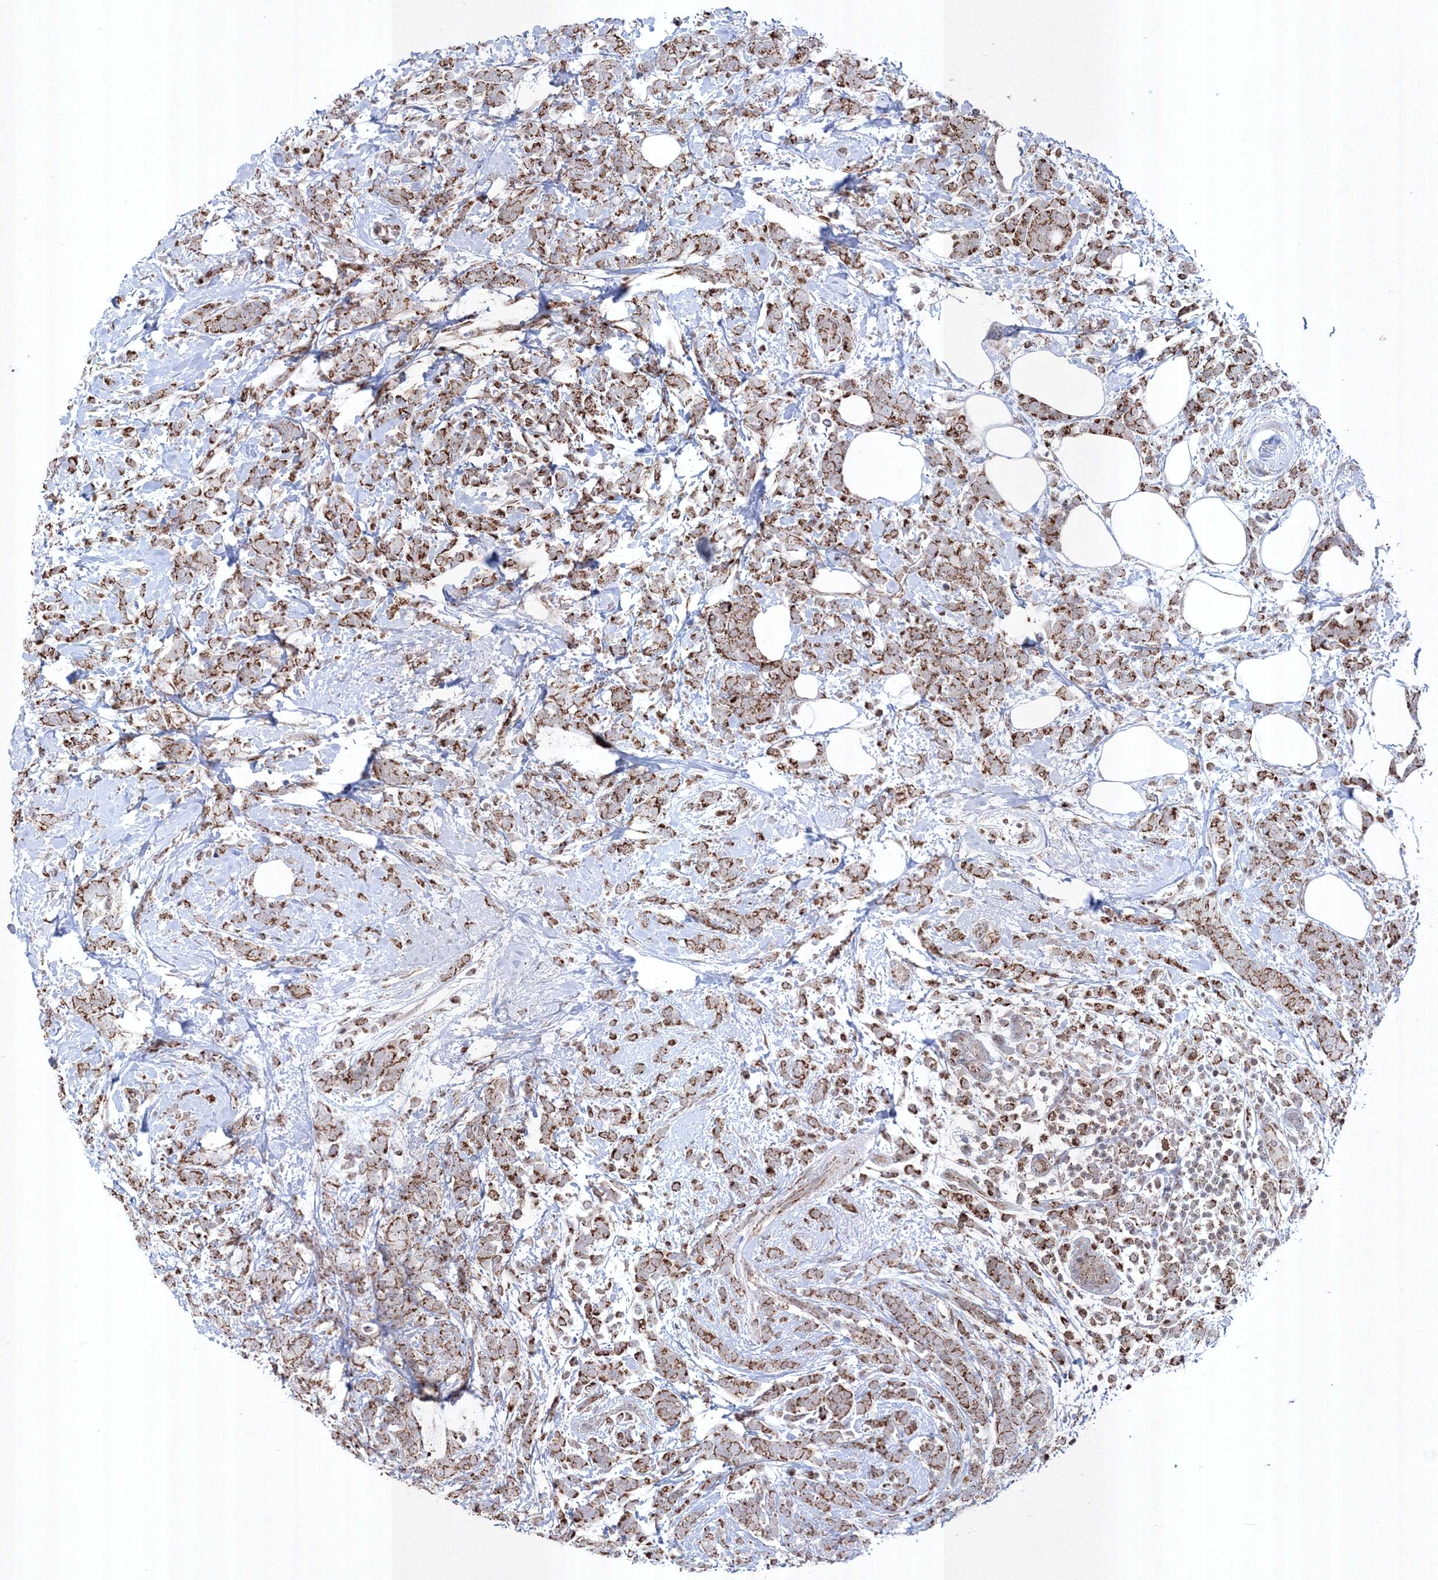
{"staining": {"intensity": "strong", "quantity": ">75%", "location": "cytoplasmic/membranous"}, "tissue": "breast cancer", "cell_type": "Tumor cells", "image_type": "cancer", "snomed": [{"axis": "morphology", "description": "Lobular carcinoma"}, {"axis": "topography", "description": "Breast"}], "caption": "Lobular carcinoma (breast) stained for a protein displays strong cytoplasmic/membranous positivity in tumor cells.", "gene": "GRSF1", "patient": {"sex": "female", "age": 58}}